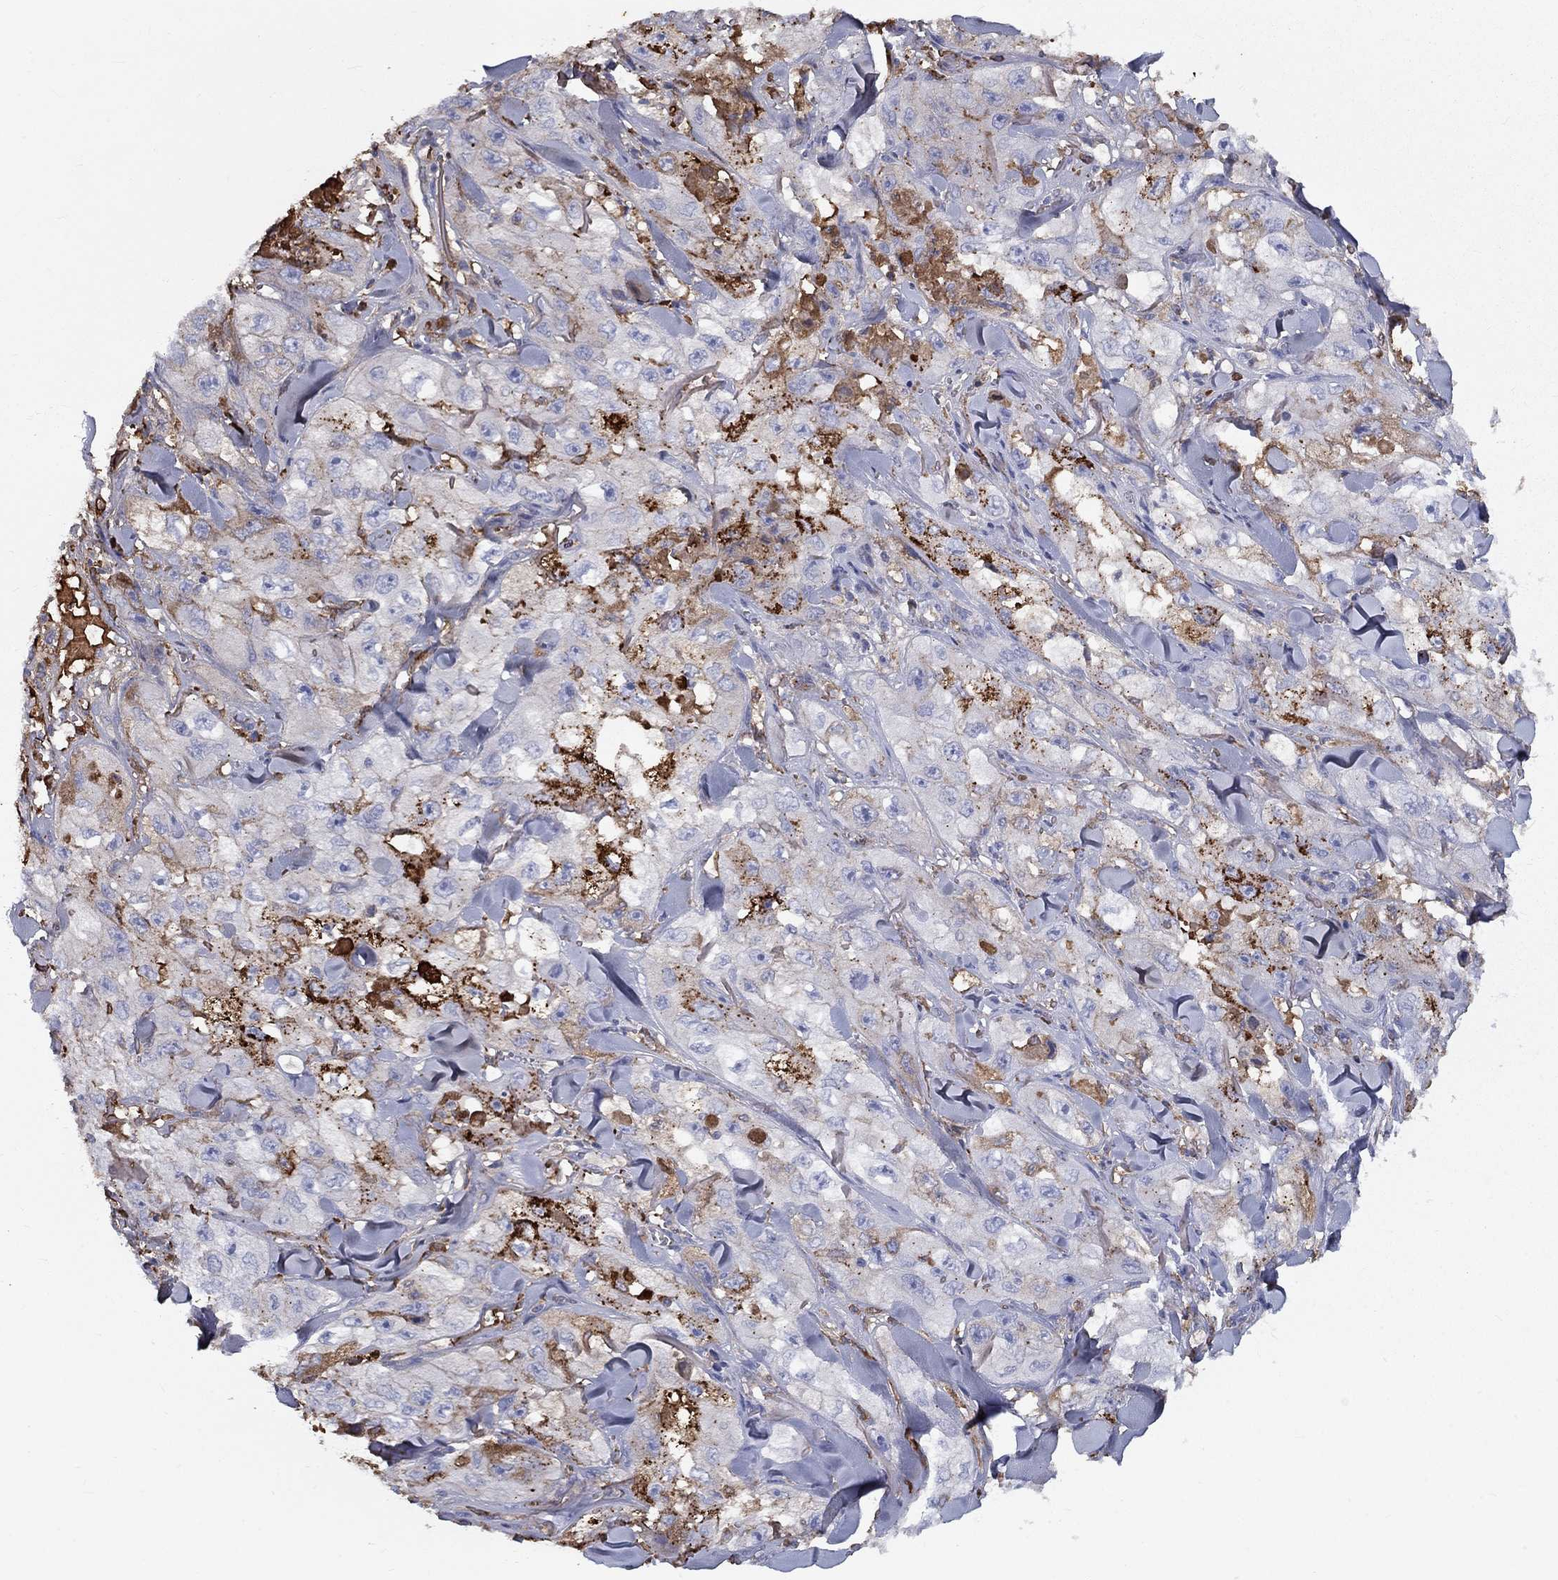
{"staining": {"intensity": "strong", "quantity": "<25%", "location": "cytoplasmic/membranous"}, "tissue": "skin cancer", "cell_type": "Tumor cells", "image_type": "cancer", "snomed": [{"axis": "morphology", "description": "Squamous cell carcinoma, NOS"}, {"axis": "topography", "description": "Skin"}, {"axis": "topography", "description": "Subcutis"}], "caption": "DAB immunohistochemical staining of human skin cancer (squamous cell carcinoma) reveals strong cytoplasmic/membranous protein positivity in about <25% of tumor cells. Nuclei are stained in blue.", "gene": "EPDR1", "patient": {"sex": "male", "age": 73}}